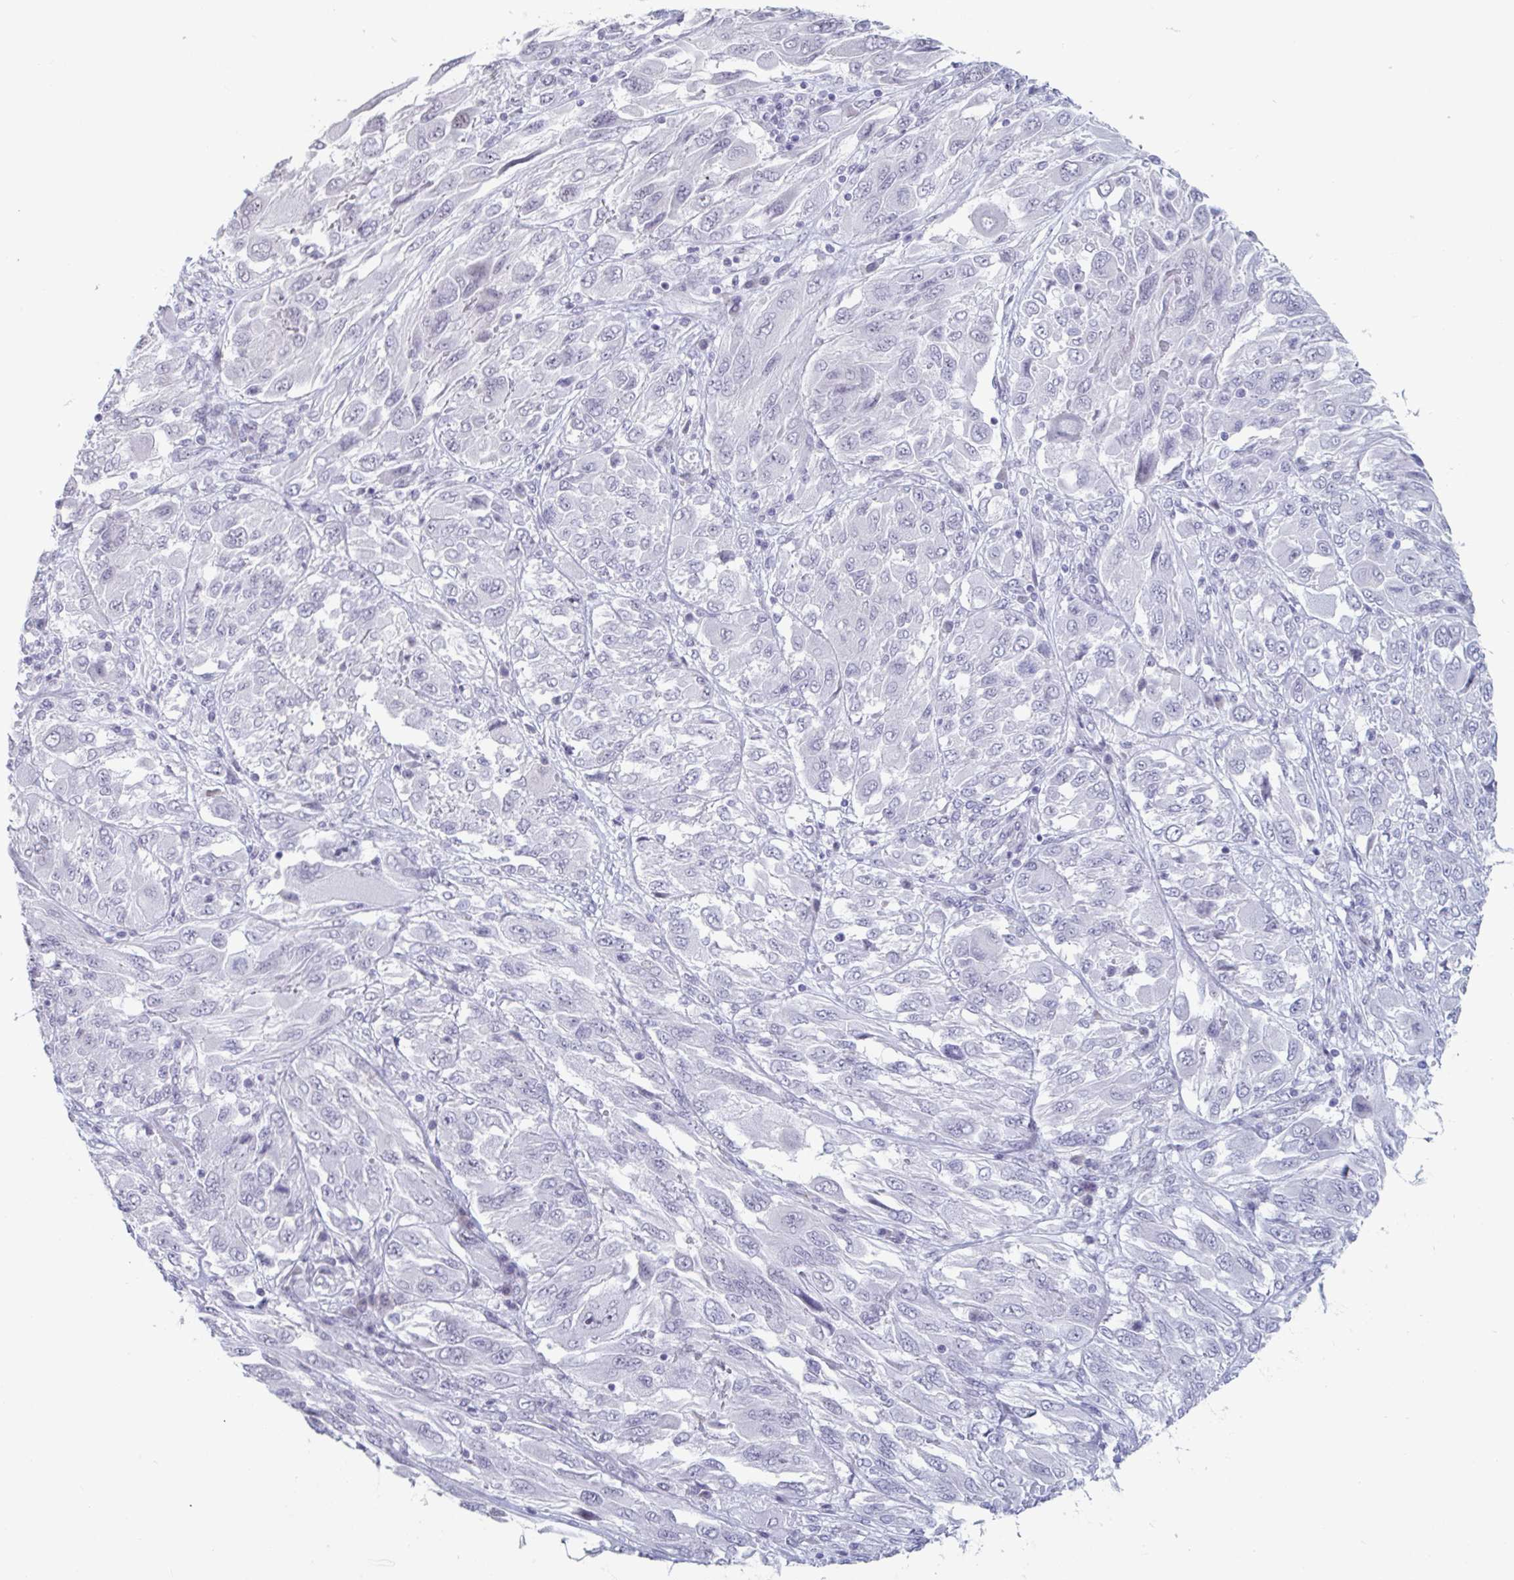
{"staining": {"intensity": "negative", "quantity": "none", "location": "none"}, "tissue": "melanoma", "cell_type": "Tumor cells", "image_type": "cancer", "snomed": [{"axis": "morphology", "description": "Malignant melanoma, NOS"}, {"axis": "topography", "description": "Skin"}], "caption": "Melanoma stained for a protein using IHC shows no expression tumor cells.", "gene": "FOXA1", "patient": {"sex": "female", "age": 91}}